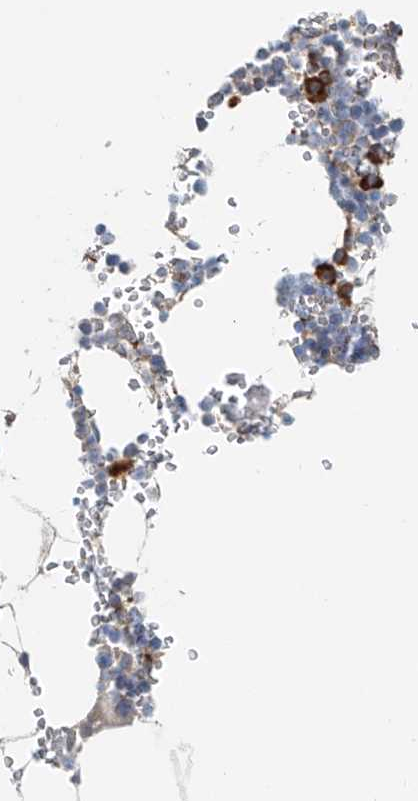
{"staining": {"intensity": "strong", "quantity": "<25%", "location": "cytoplasmic/membranous"}, "tissue": "bone marrow", "cell_type": "Hematopoietic cells", "image_type": "normal", "snomed": [{"axis": "morphology", "description": "Normal tissue, NOS"}, {"axis": "topography", "description": "Bone marrow"}], "caption": "Hematopoietic cells exhibit medium levels of strong cytoplasmic/membranous positivity in approximately <25% of cells in benign bone marrow.", "gene": "SNAP29", "patient": {"sex": "male", "age": 70}}